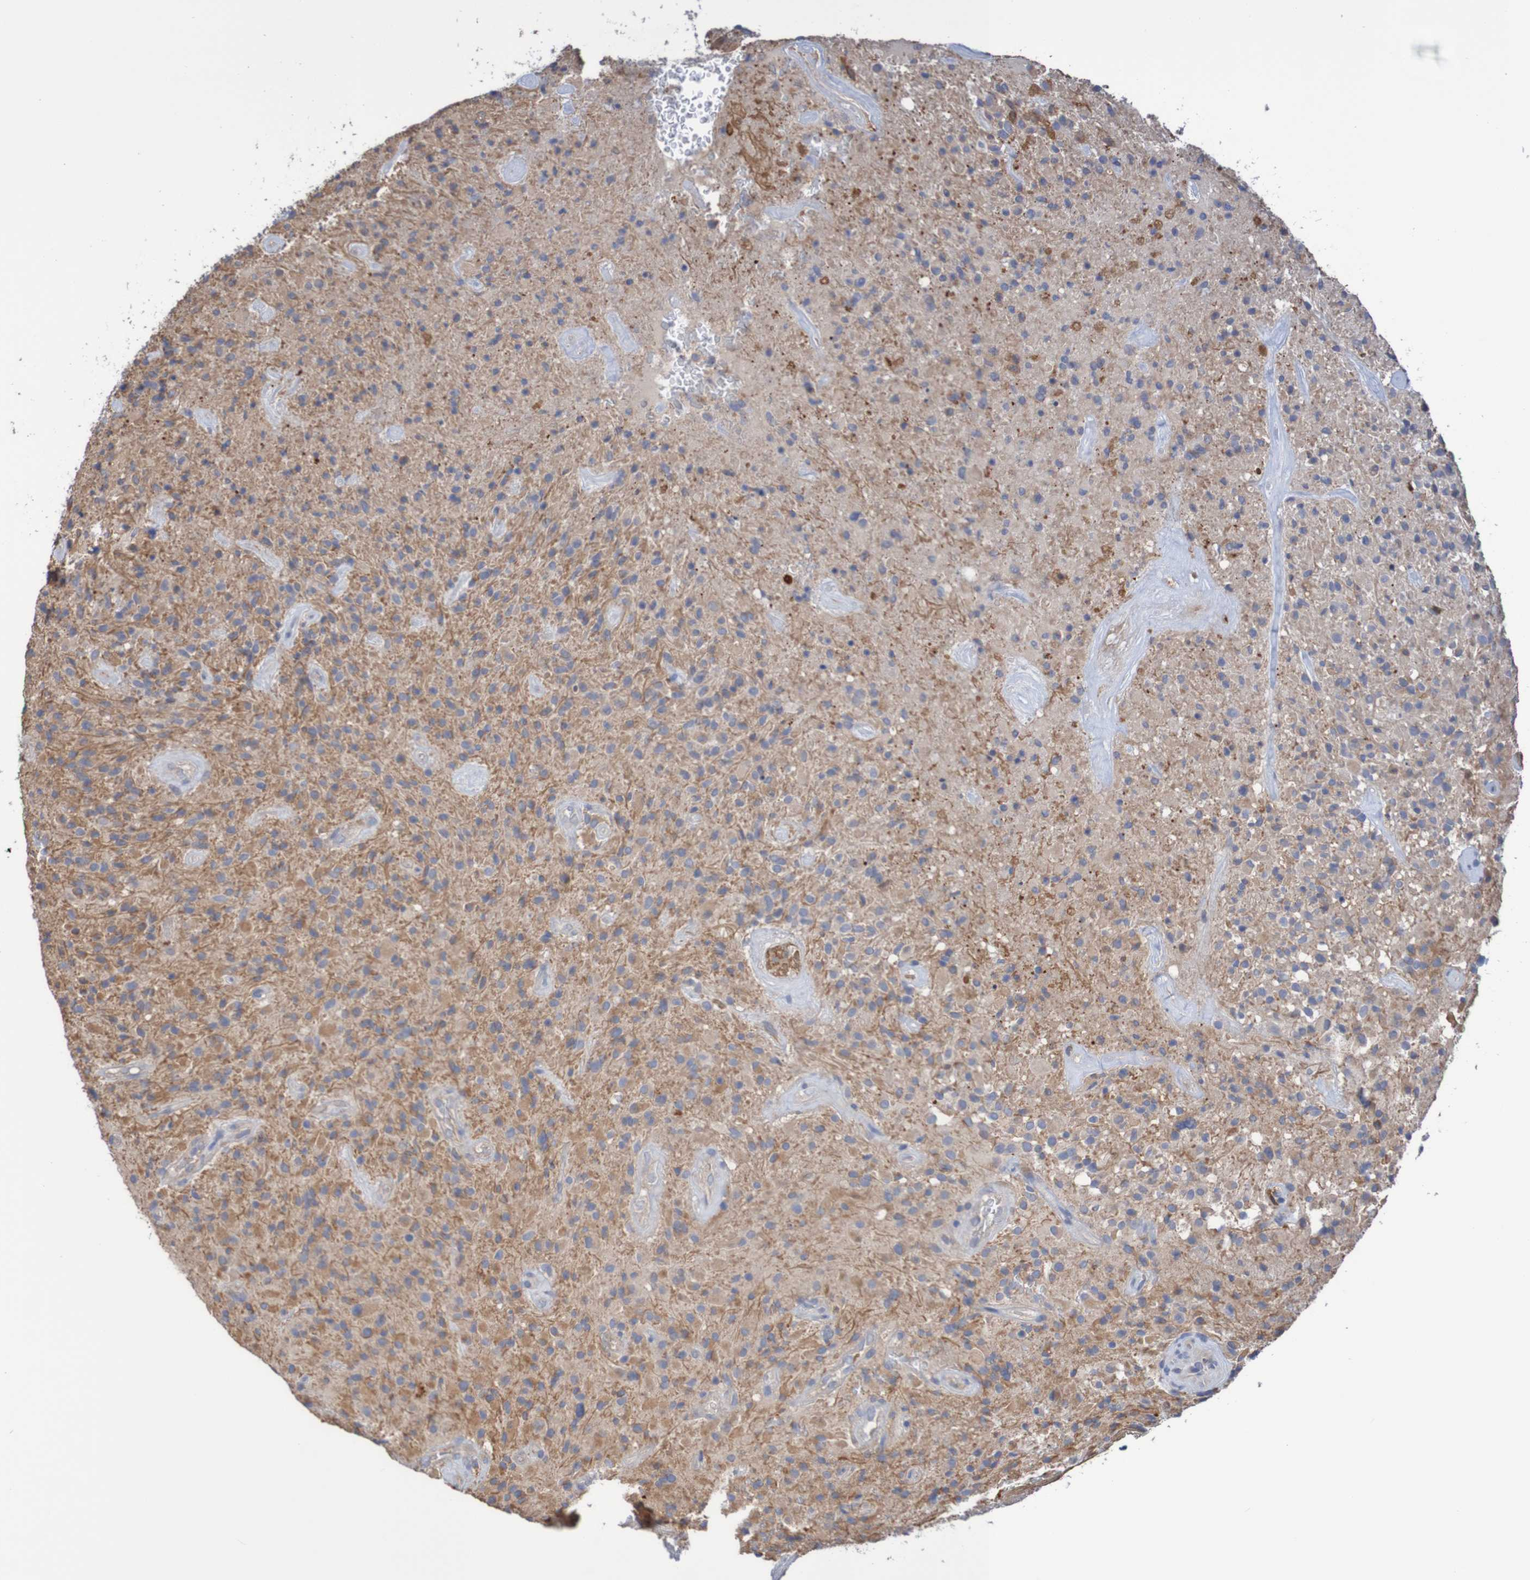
{"staining": {"intensity": "moderate", "quantity": "25%-75%", "location": "cytoplasmic/membranous"}, "tissue": "glioma", "cell_type": "Tumor cells", "image_type": "cancer", "snomed": [{"axis": "morphology", "description": "Glioma, malignant, High grade"}, {"axis": "topography", "description": "Brain"}], "caption": "Immunohistochemistry (DAB (3,3'-diaminobenzidine)) staining of human glioma shows moderate cytoplasmic/membranous protein expression in approximately 25%-75% of tumor cells.", "gene": "PHYH", "patient": {"sex": "male", "age": 71}}